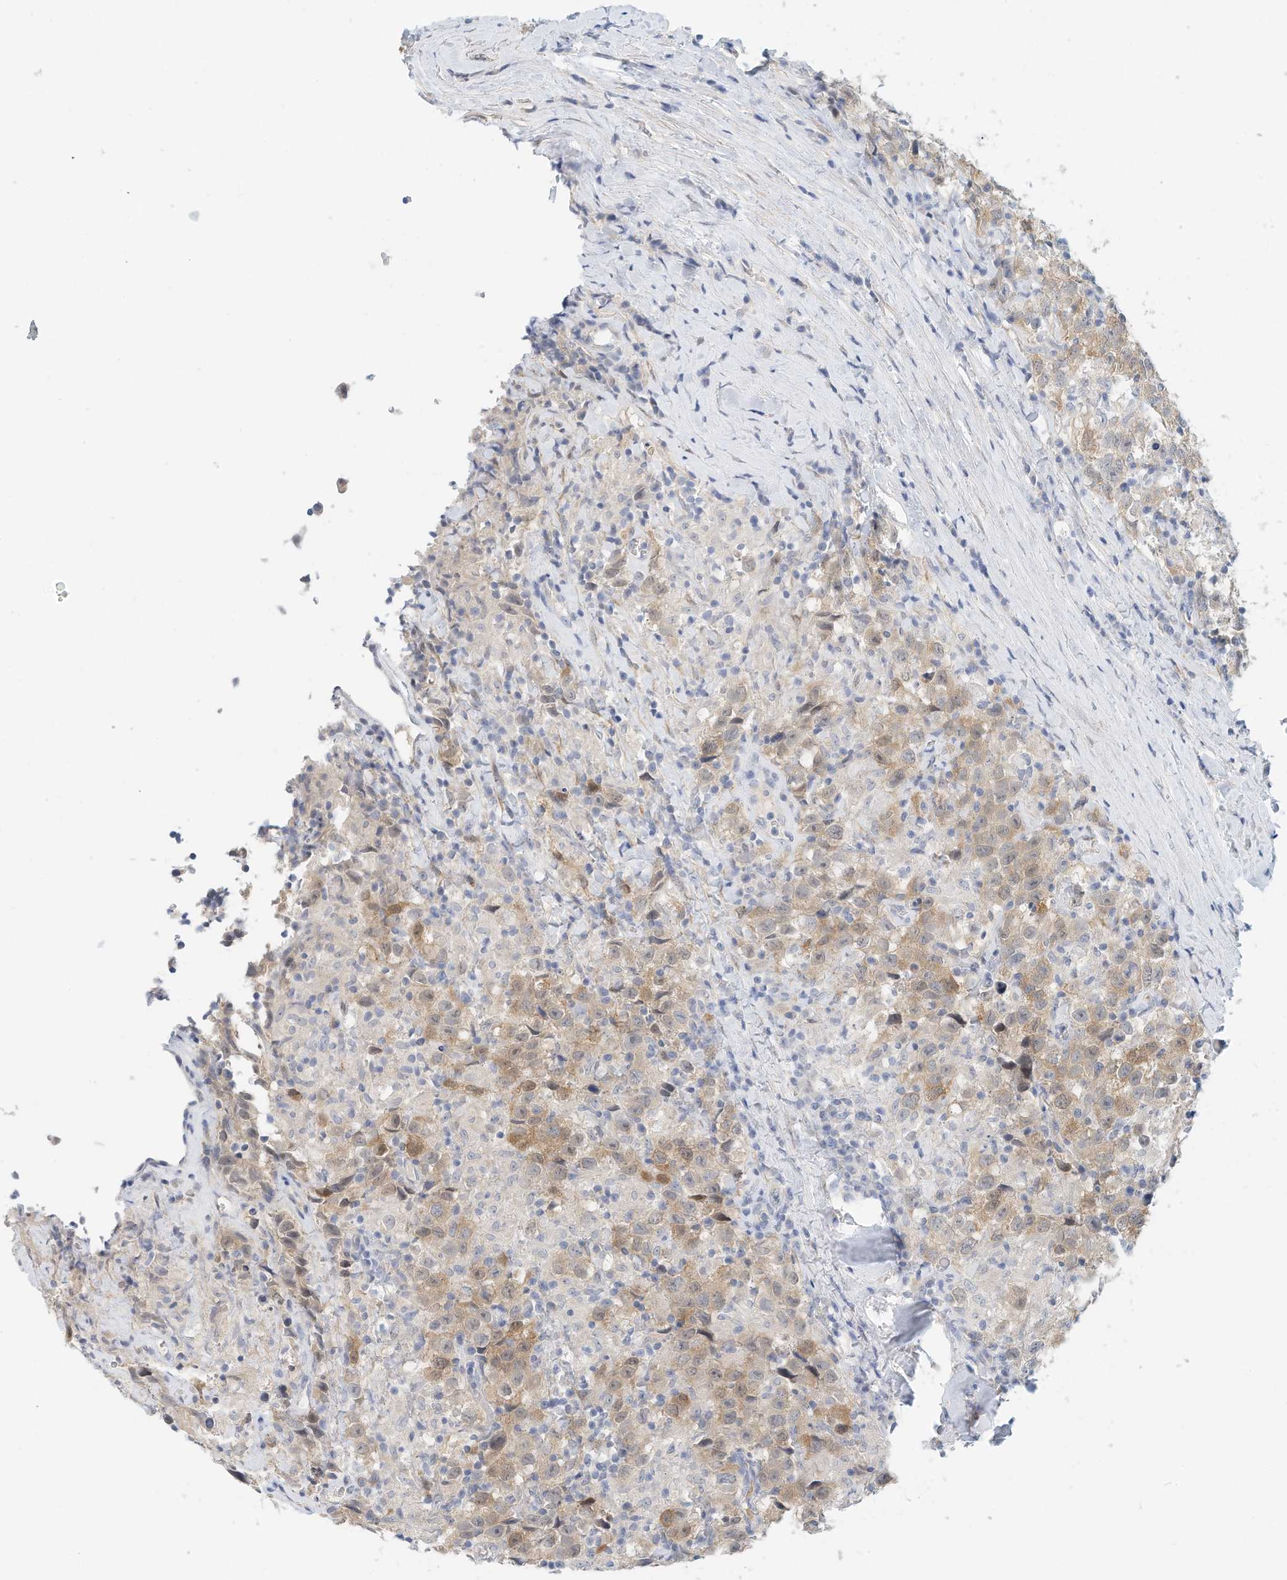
{"staining": {"intensity": "moderate", "quantity": ">75%", "location": "cytoplasmic/membranous"}, "tissue": "testis cancer", "cell_type": "Tumor cells", "image_type": "cancer", "snomed": [{"axis": "morphology", "description": "Seminoma, NOS"}, {"axis": "topography", "description": "Testis"}], "caption": "This is a histology image of immunohistochemistry staining of seminoma (testis), which shows moderate staining in the cytoplasmic/membranous of tumor cells.", "gene": "ARHGAP28", "patient": {"sex": "male", "age": 41}}